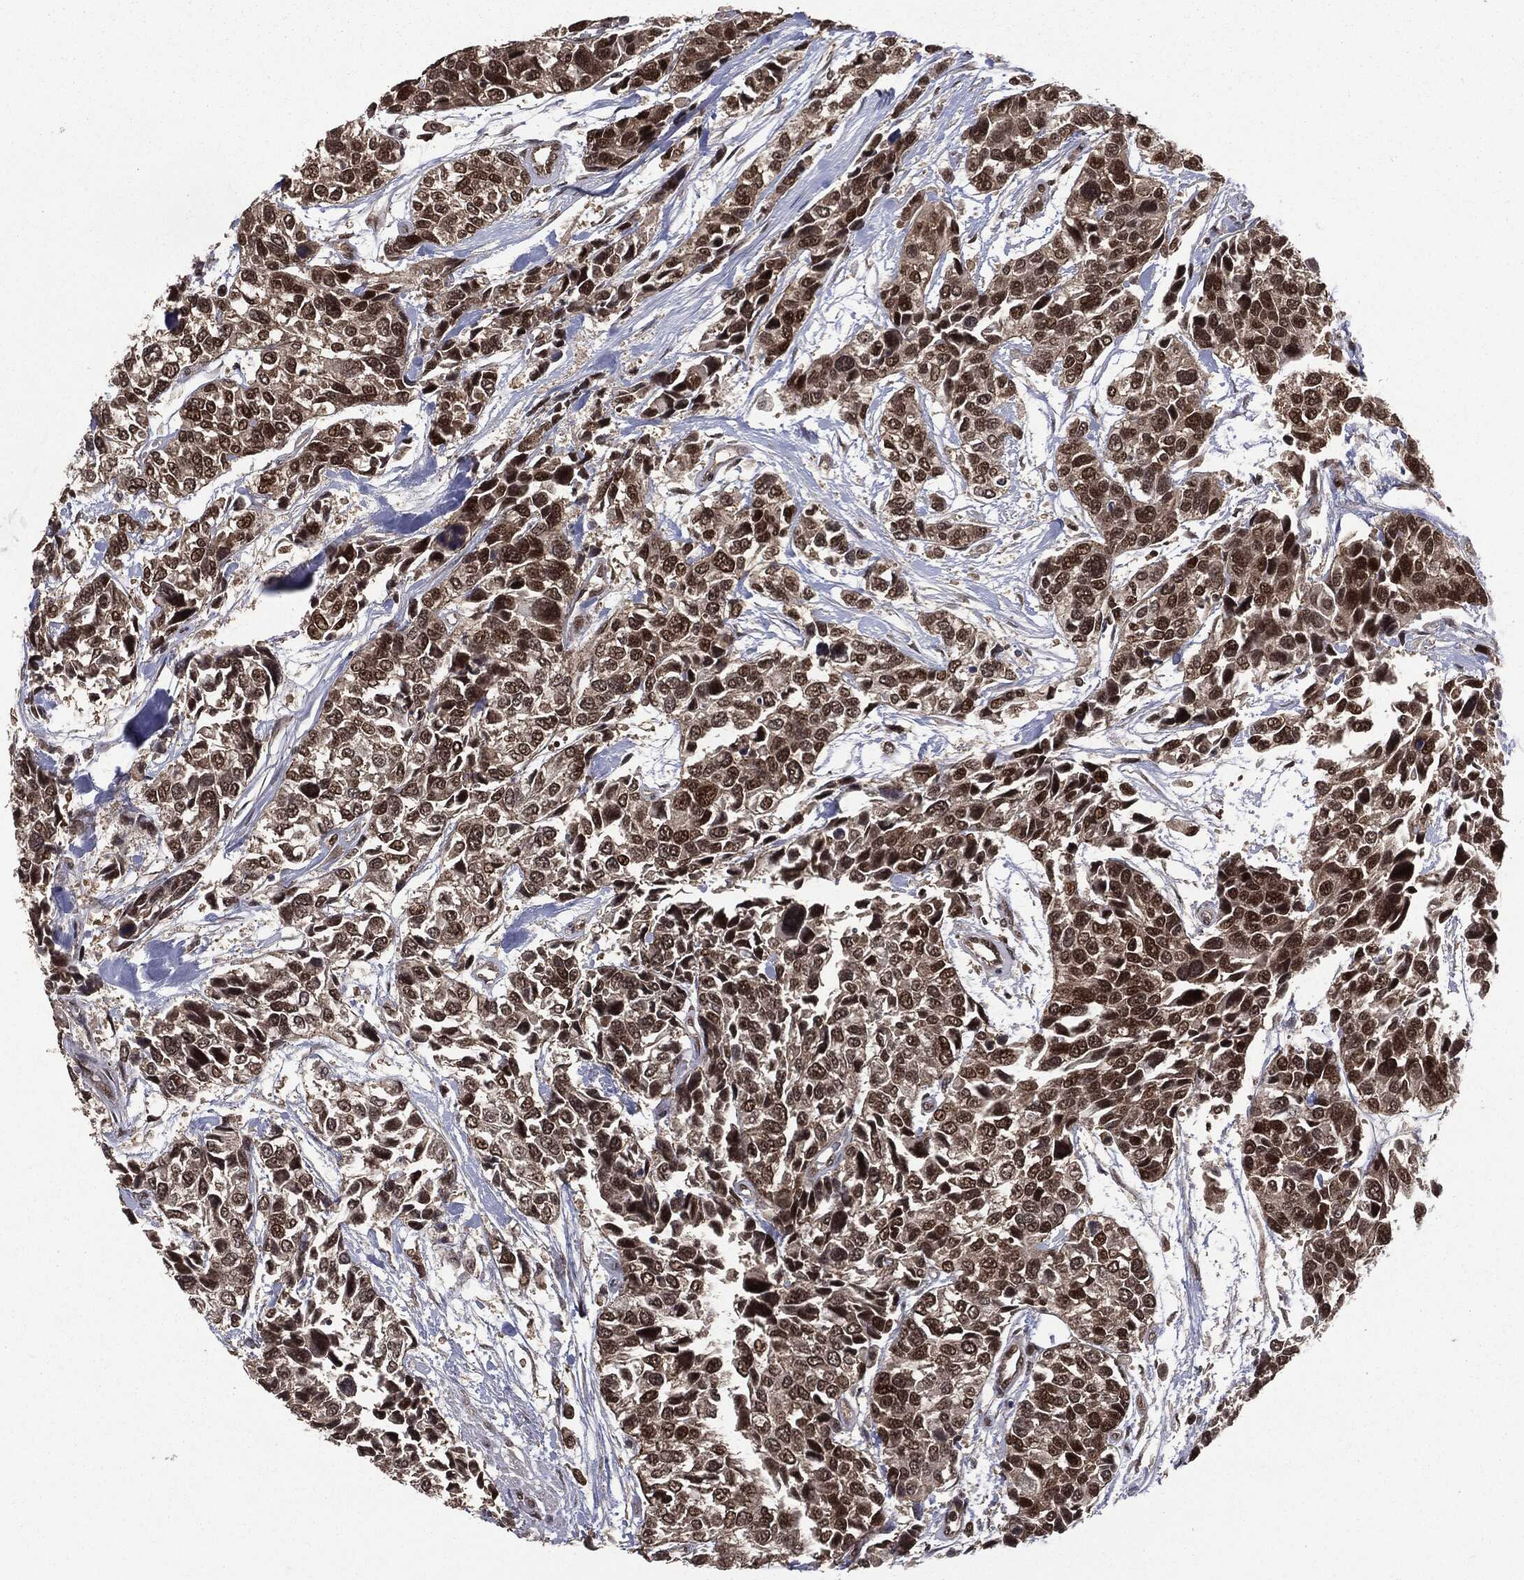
{"staining": {"intensity": "strong", "quantity": "25%-75%", "location": "nuclear"}, "tissue": "urothelial cancer", "cell_type": "Tumor cells", "image_type": "cancer", "snomed": [{"axis": "morphology", "description": "Urothelial carcinoma, High grade"}, {"axis": "topography", "description": "Urinary bladder"}], "caption": "Human urothelial carcinoma (high-grade) stained with a protein marker displays strong staining in tumor cells.", "gene": "PTPA", "patient": {"sex": "male", "age": 77}}